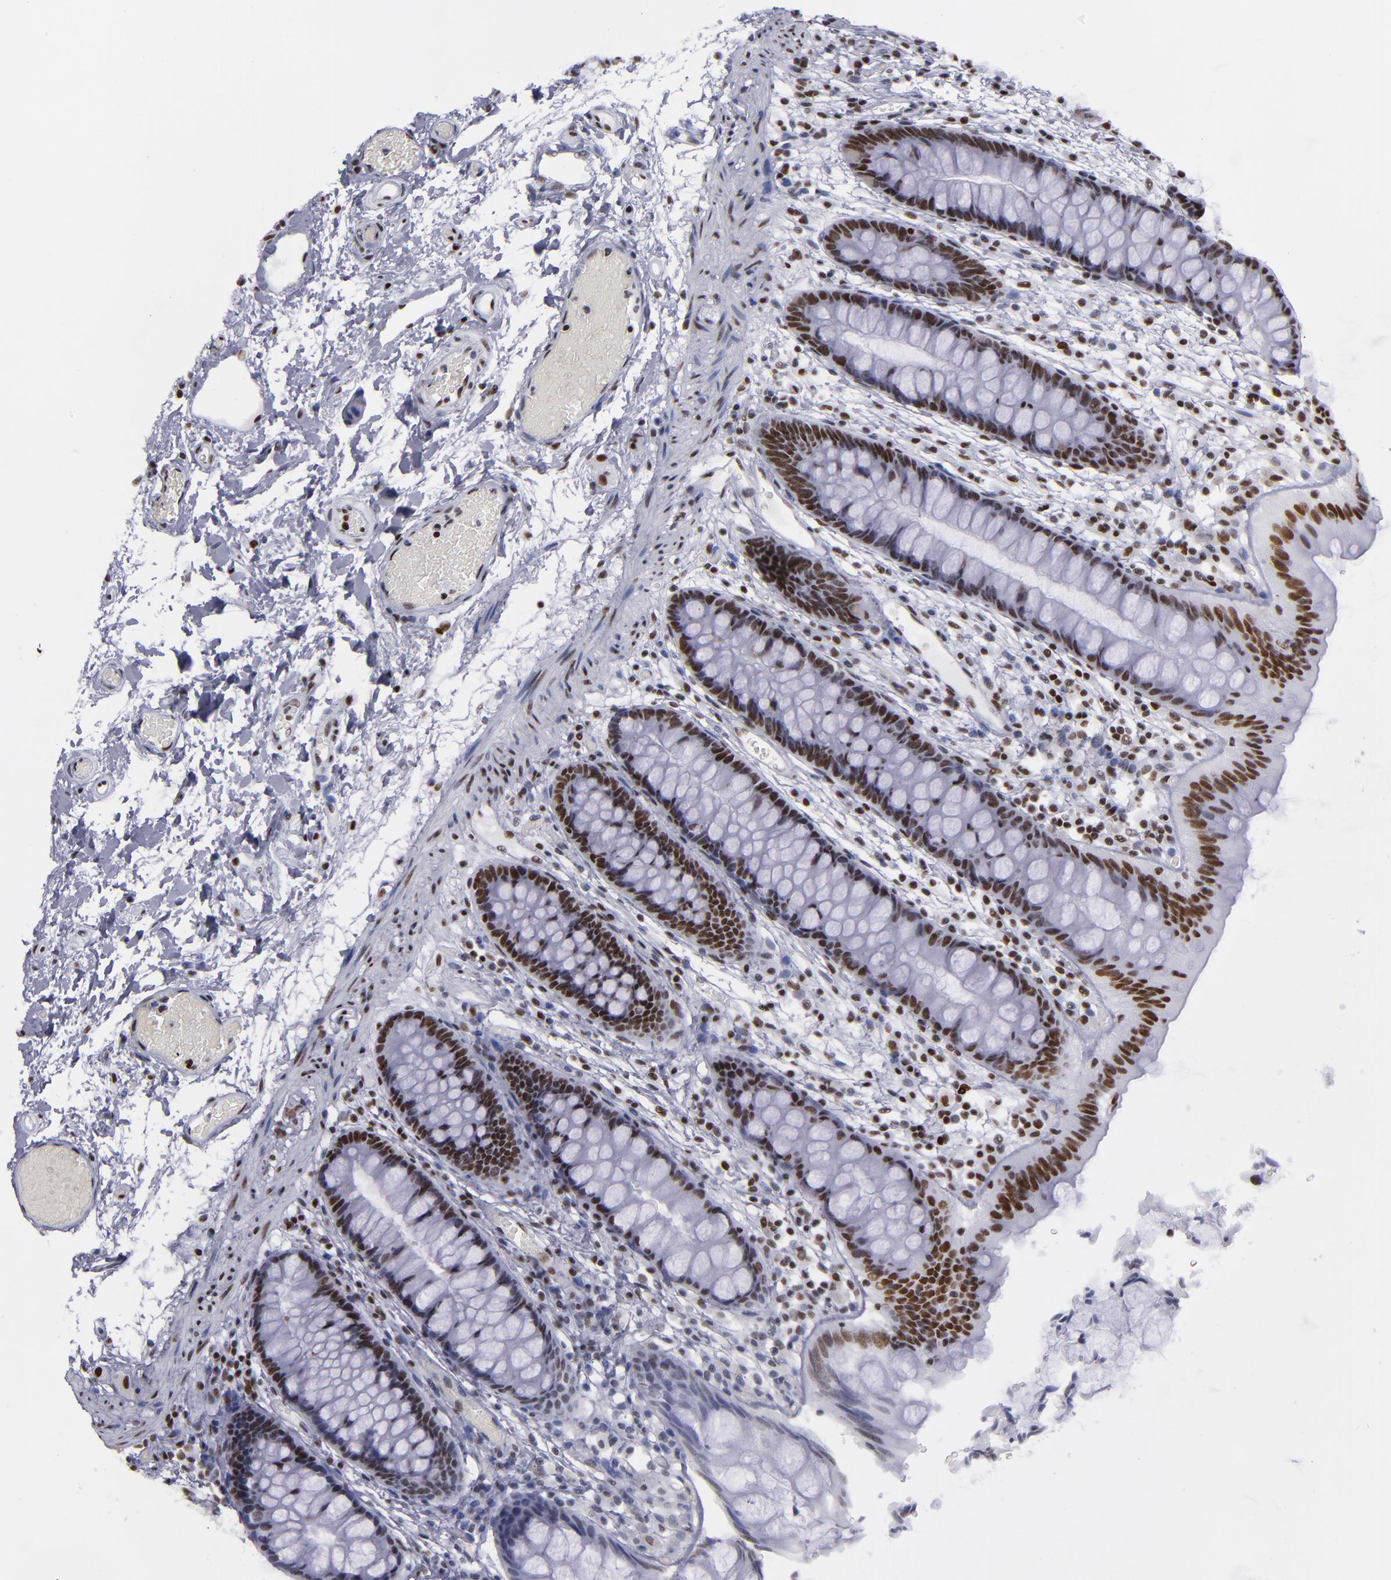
{"staining": {"intensity": "moderate", "quantity": ">75%", "location": "nuclear"}, "tissue": "colon", "cell_type": "Endothelial cells", "image_type": "normal", "snomed": [{"axis": "morphology", "description": "Normal tissue, NOS"}, {"axis": "topography", "description": "Smooth muscle"}, {"axis": "topography", "description": "Colon"}], "caption": "Colon stained with DAB (3,3'-diaminobenzidine) IHC displays medium levels of moderate nuclear staining in approximately >75% of endothelial cells. (DAB (3,3'-diaminobenzidine) IHC, brown staining for protein, blue staining for nuclei).", "gene": "TERF2", "patient": {"sex": "male", "age": 67}}